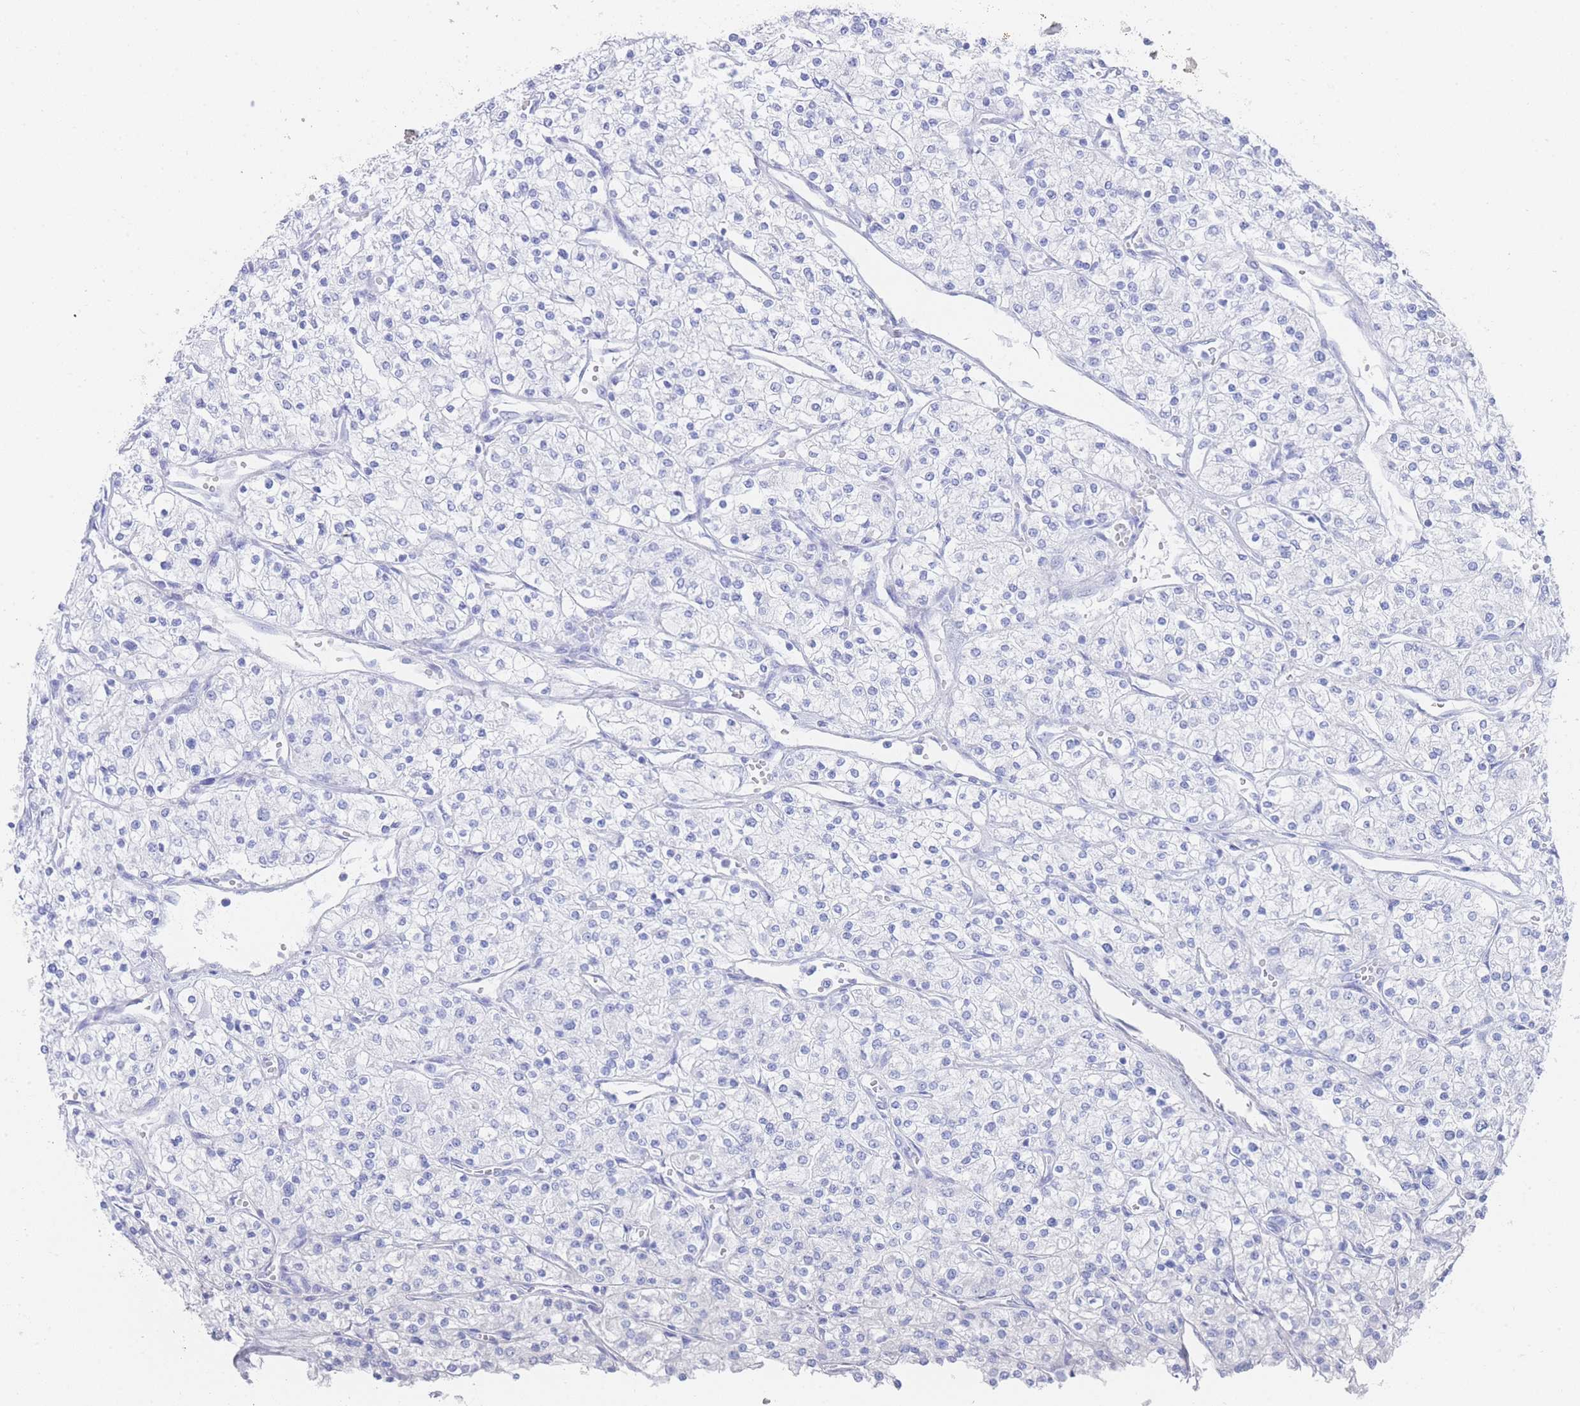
{"staining": {"intensity": "negative", "quantity": "none", "location": "none"}, "tissue": "renal cancer", "cell_type": "Tumor cells", "image_type": "cancer", "snomed": [{"axis": "morphology", "description": "Adenocarcinoma, NOS"}, {"axis": "topography", "description": "Kidney"}], "caption": "There is no significant positivity in tumor cells of renal cancer (adenocarcinoma).", "gene": "LRRC37A", "patient": {"sex": "male", "age": 80}}